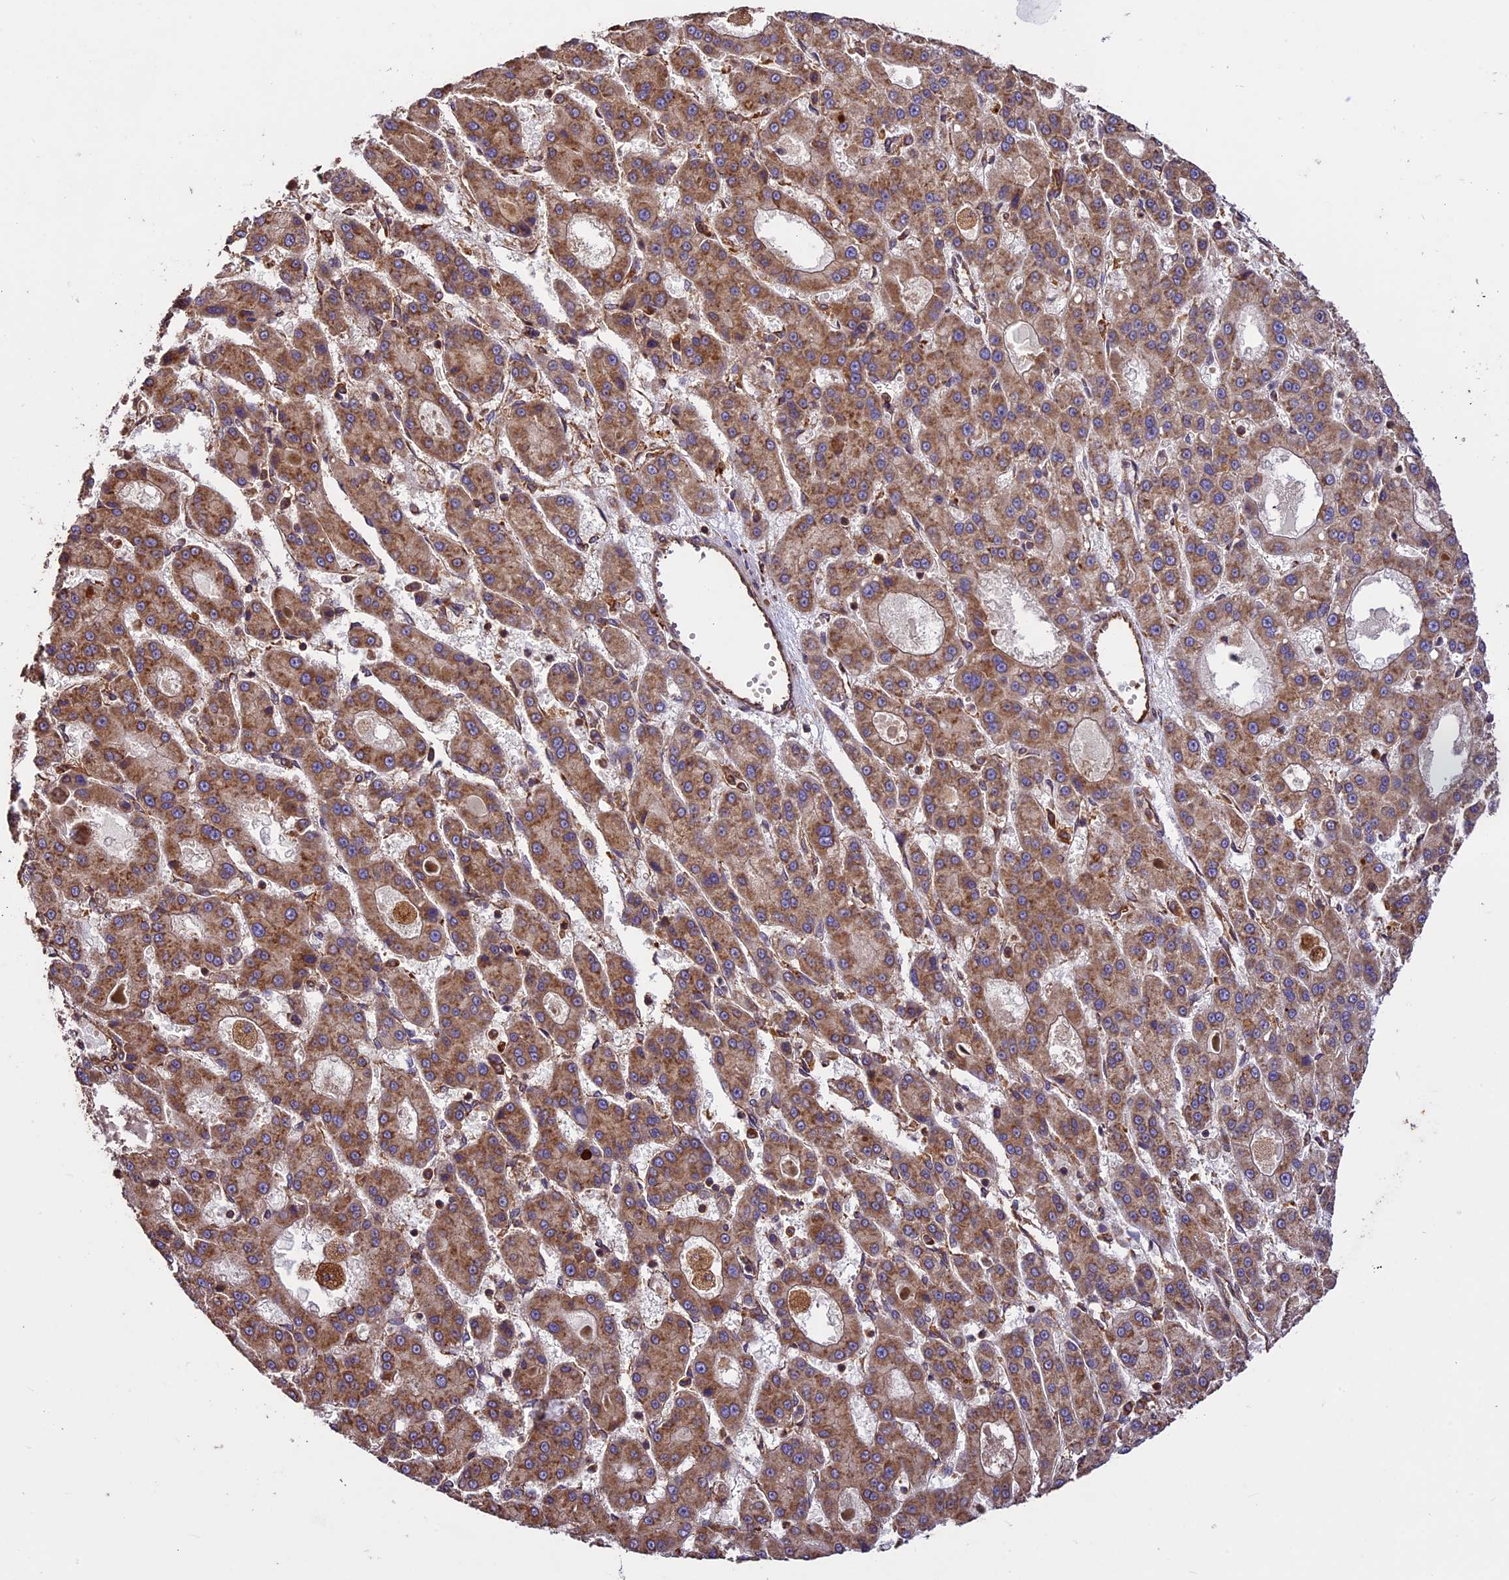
{"staining": {"intensity": "moderate", "quantity": ">75%", "location": "cytoplasmic/membranous"}, "tissue": "liver cancer", "cell_type": "Tumor cells", "image_type": "cancer", "snomed": [{"axis": "morphology", "description": "Carcinoma, Hepatocellular, NOS"}, {"axis": "topography", "description": "Liver"}], "caption": "Moderate cytoplasmic/membranous expression for a protein is present in about >75% of tumor cells of liver hepatocellular carcinoma using immunohistochemistry.", "gene": "KARS1", "patient": {"sex": "male", "age": 70}}